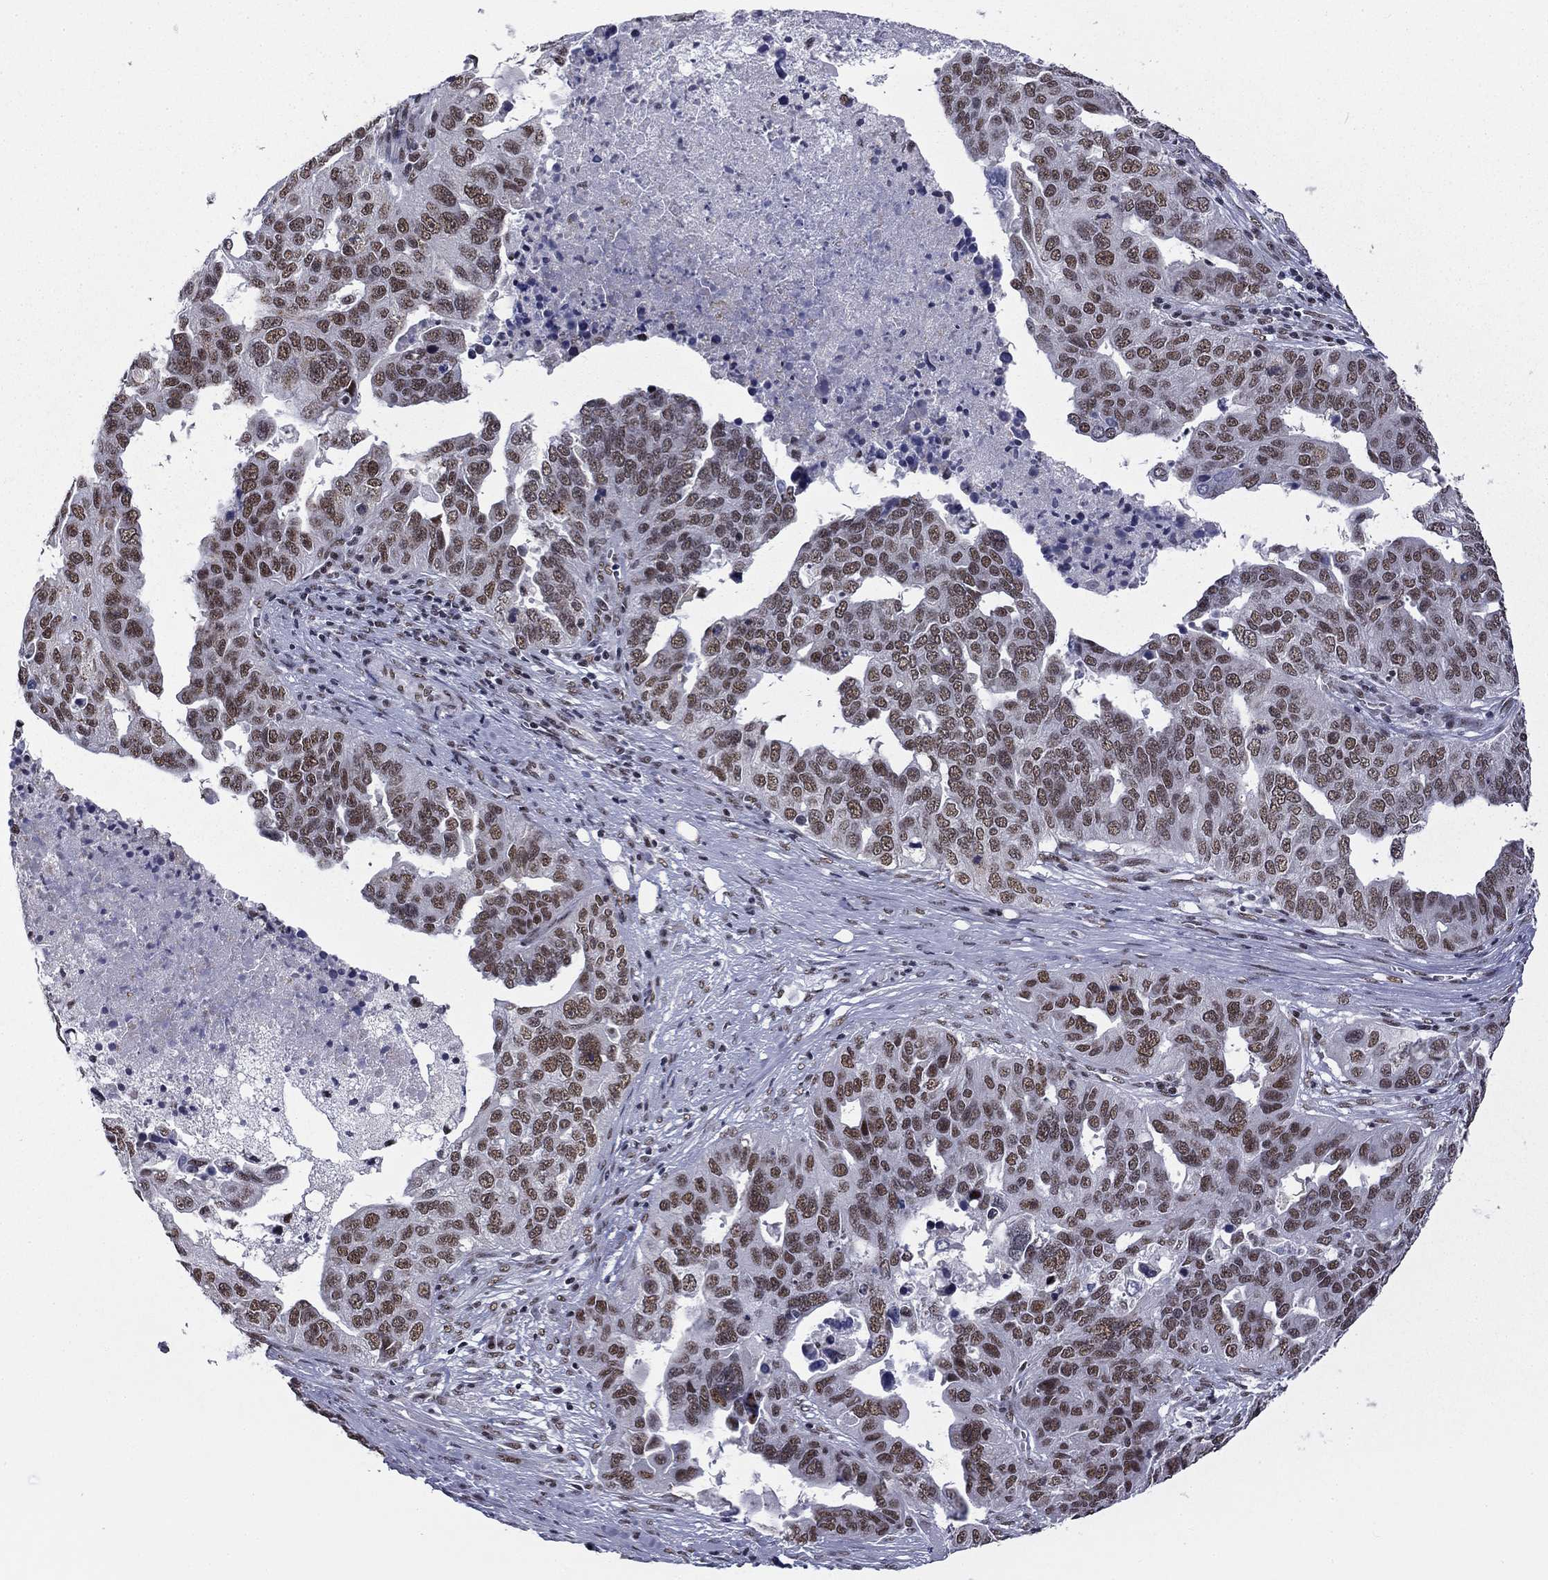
{"staining": {"intensity": "moderate", "quantity": ">75%", "location": "nuclear"}, "tissue": "ovarian cancer", "cell_type": "Tumor cells", "image_type": "cancer", "snomed": [{"axis": "morphology", "description": "Carcinoma, endometroid"}, {"axis": "topography", "description": "Soft tissue"}, {"axis": "topography", "description": "Ovary"}], "caption": "A medium amount of moderate nuclear expression is identified in approximately >75% of tumor cells in endometroid carcinoma (ovarian) tissue.", "gene": "ETV5", "patient": {"sex": "female", "age": 52}}